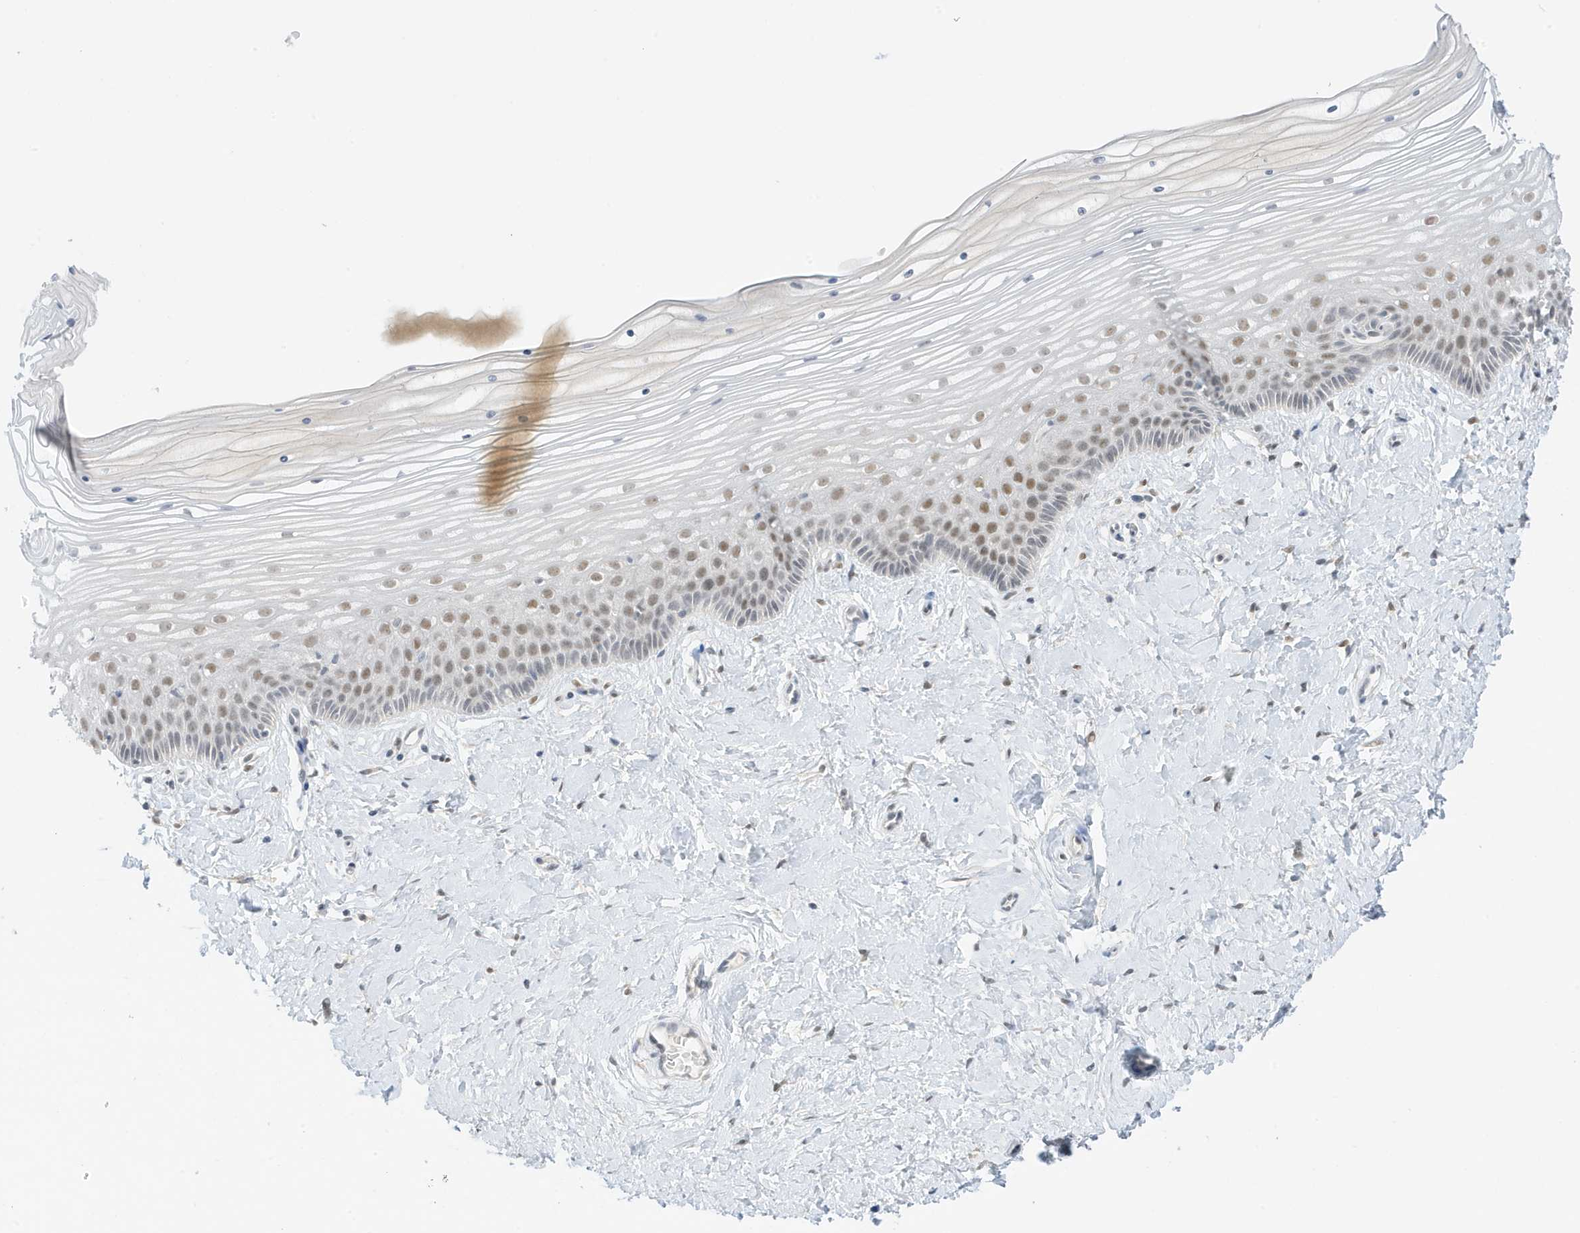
{"staining": {"intensity": "moderate", "quantity": "<25%", "location": "nuclear"}, "tissue": "vagina", "cell_type": "Squamous epithelial cells", "image_type": "normal", "snomed": [{"axis": "morphology", "description": "Normal tissue, NOS"}, {"axis": "topography", "description": "Vagina"}, {"axis": "topography", "description": "Cervix"}], "caption": "High-power microscopy captured an IHC histopathology image of benign vagina, revealing moderate nuclear positivity in about <25% of squamous epithelial cells.", "gene": "MSL3", "patient": {"sex": "female", "age": 40}}